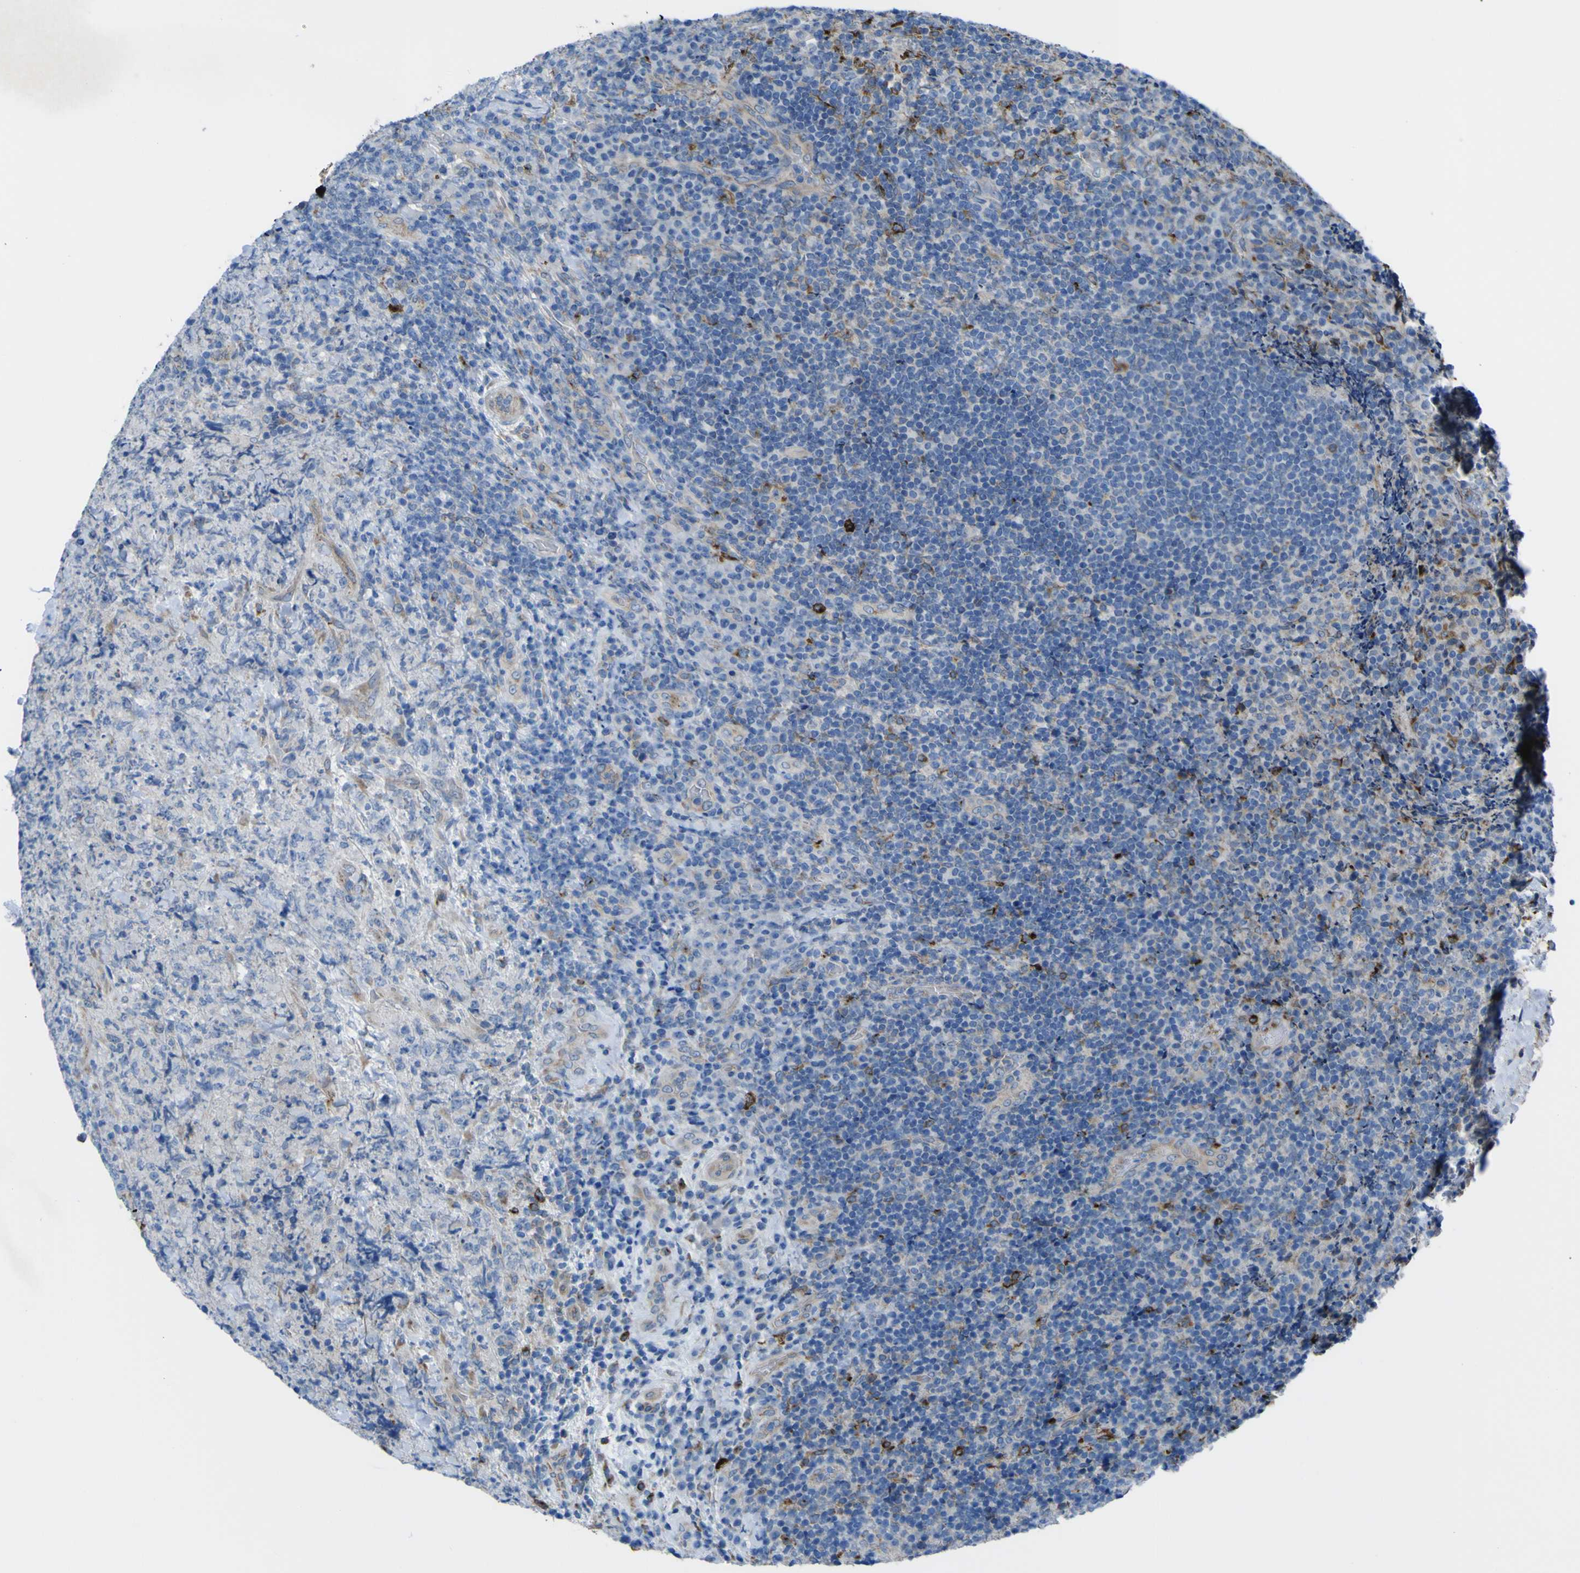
{"staining": {"intensity": "negative", "quantity": "none", "location": "none"}, "tissue": "lymphoma", "cell_type": "Tumor cells", "image_type": "cancer", "snomed": [{"axis": "morphology", "description": "Malignant lymphoma, non-Hodgkin's type, High grade"}, {"axis": "topography", "description": "Tonsil"}], "caption": "The micrograph demonstrates no significant expression in tumor cells of lymphoma.", "gene": "CST3", "patient": {"sex": "female", "age": 36}}